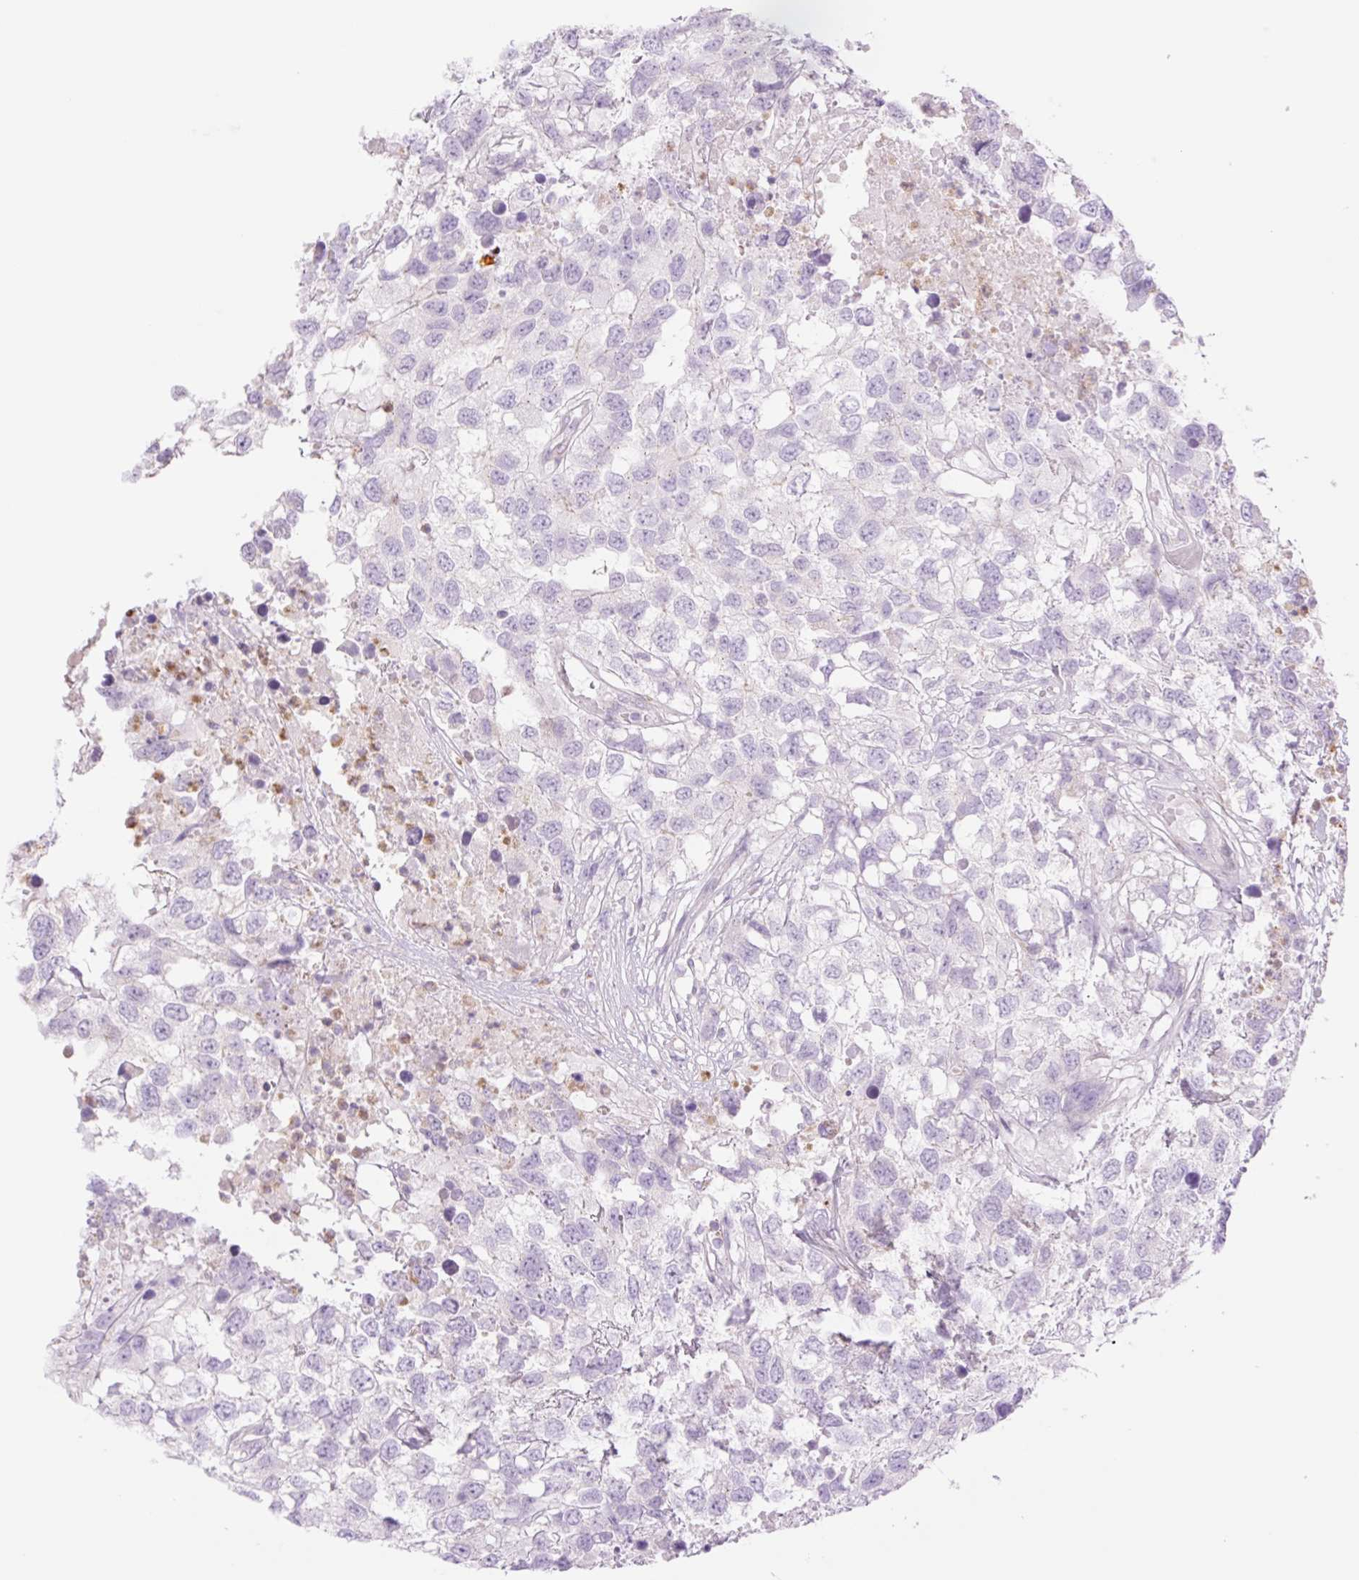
{"staining": {"intensity": "negative", "quantity": "none", "location": "none"}, "tissue": "testis cancer", "cell_type": "Tumor cells", "image_type": "cancer", "snomed": [{"axis": "morphology", "description": "Carcinoma, Embryonal, NOS"}, {"axis": "topography", "description": "Testis"}], "caption": "This is an immunohistochemistry micrograph of human testis embryonal carcinoma. There is no expression in tumor cells.", "gene": "TBX15", "patient": {"sex": "male", "age": 83}}